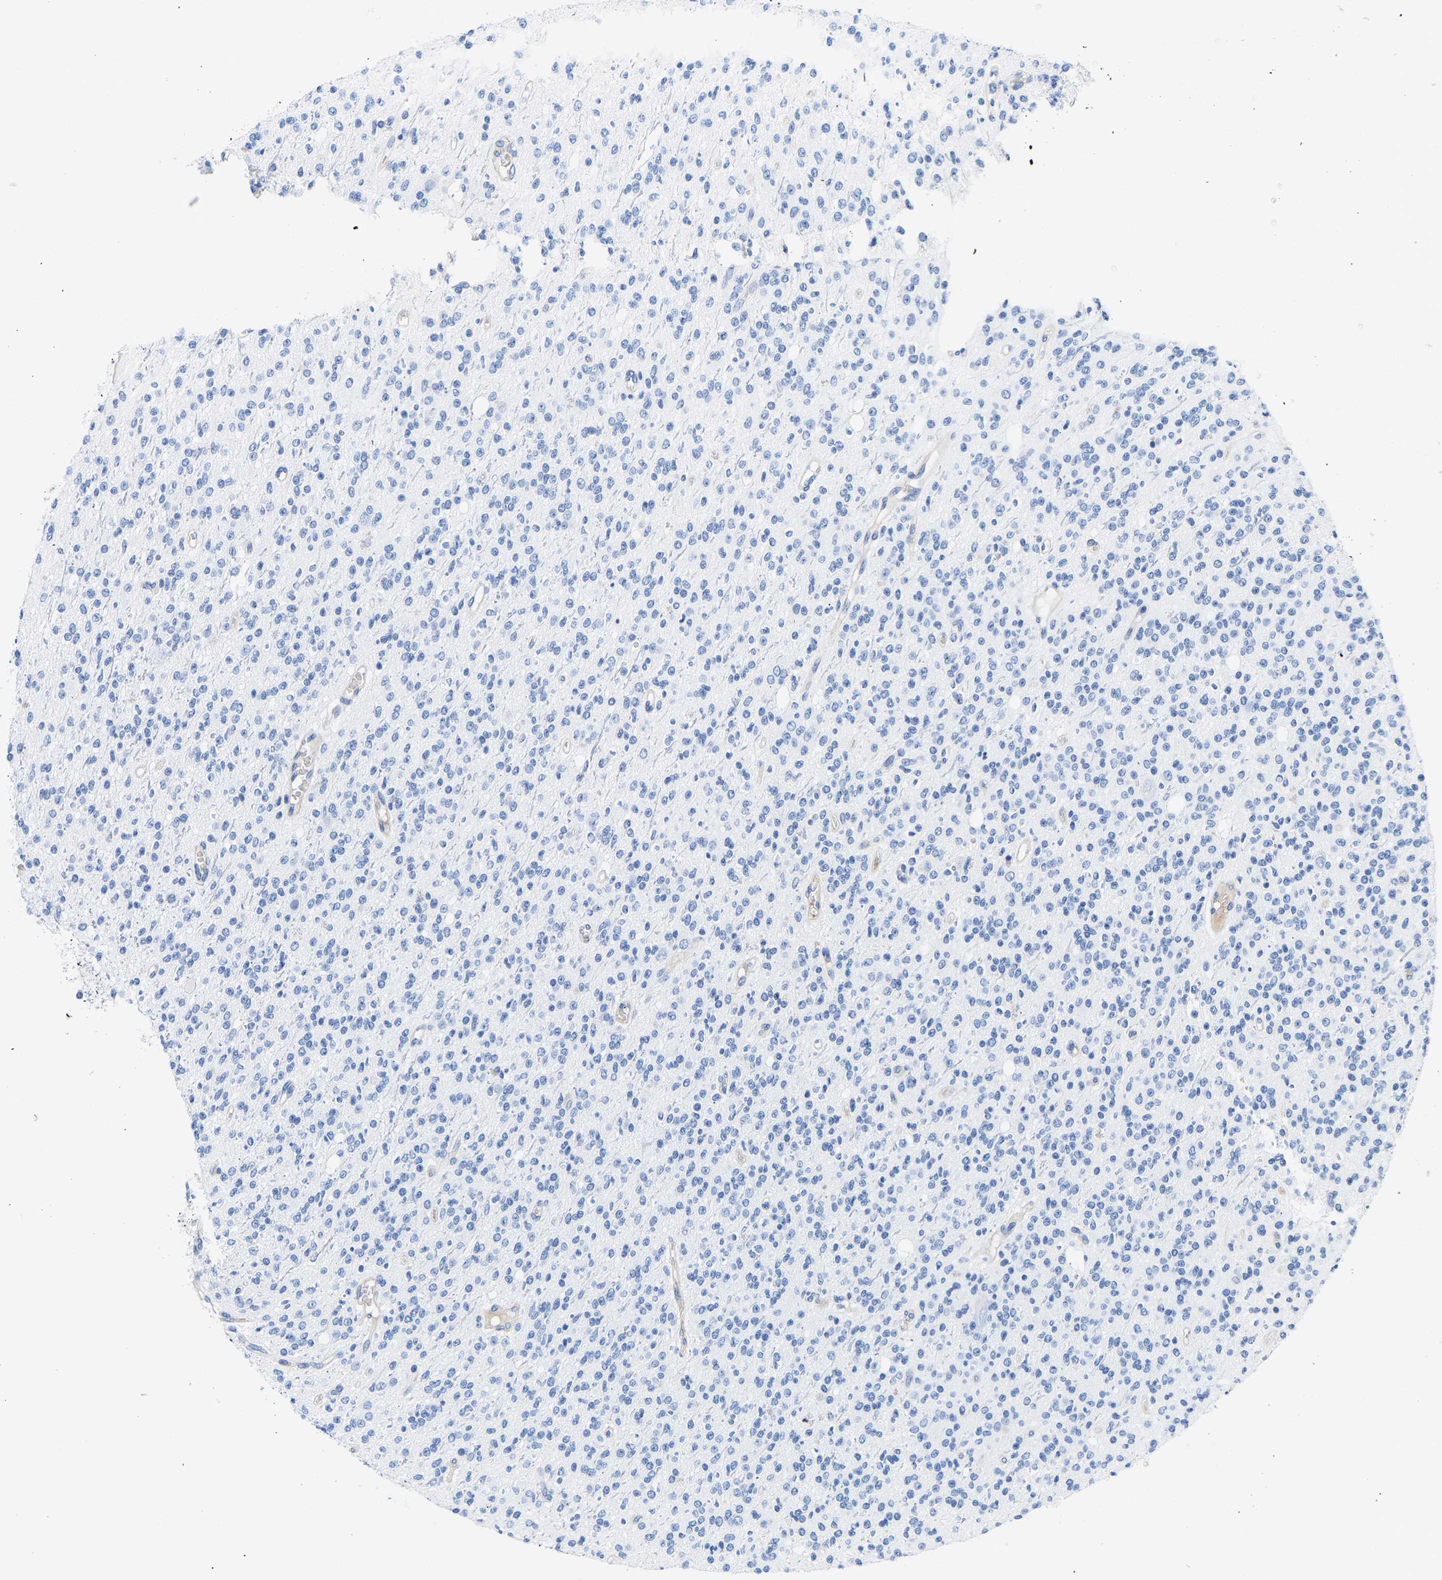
{"staining": {"intensity": "negative", "quantity": "none", "location": "none"}, "tissue": "glioma", "cell_type": "Tumor cells", "image_type": "cancer", "snomed": [{"axis": "morphology", "description": "Glioma, malignant, High grade"}, {"axis": "topography", "description": "Brain"}], "caption": "Glioma was stained to show a protein in brown. There is no significant staining in tumor cells. (DAB (3,3'-diaminobenzidine) immunohistochemistry with hematoxylin counter stain).", "gene": "UPK3A", "patient": {"sex": "male", "age": 34}}